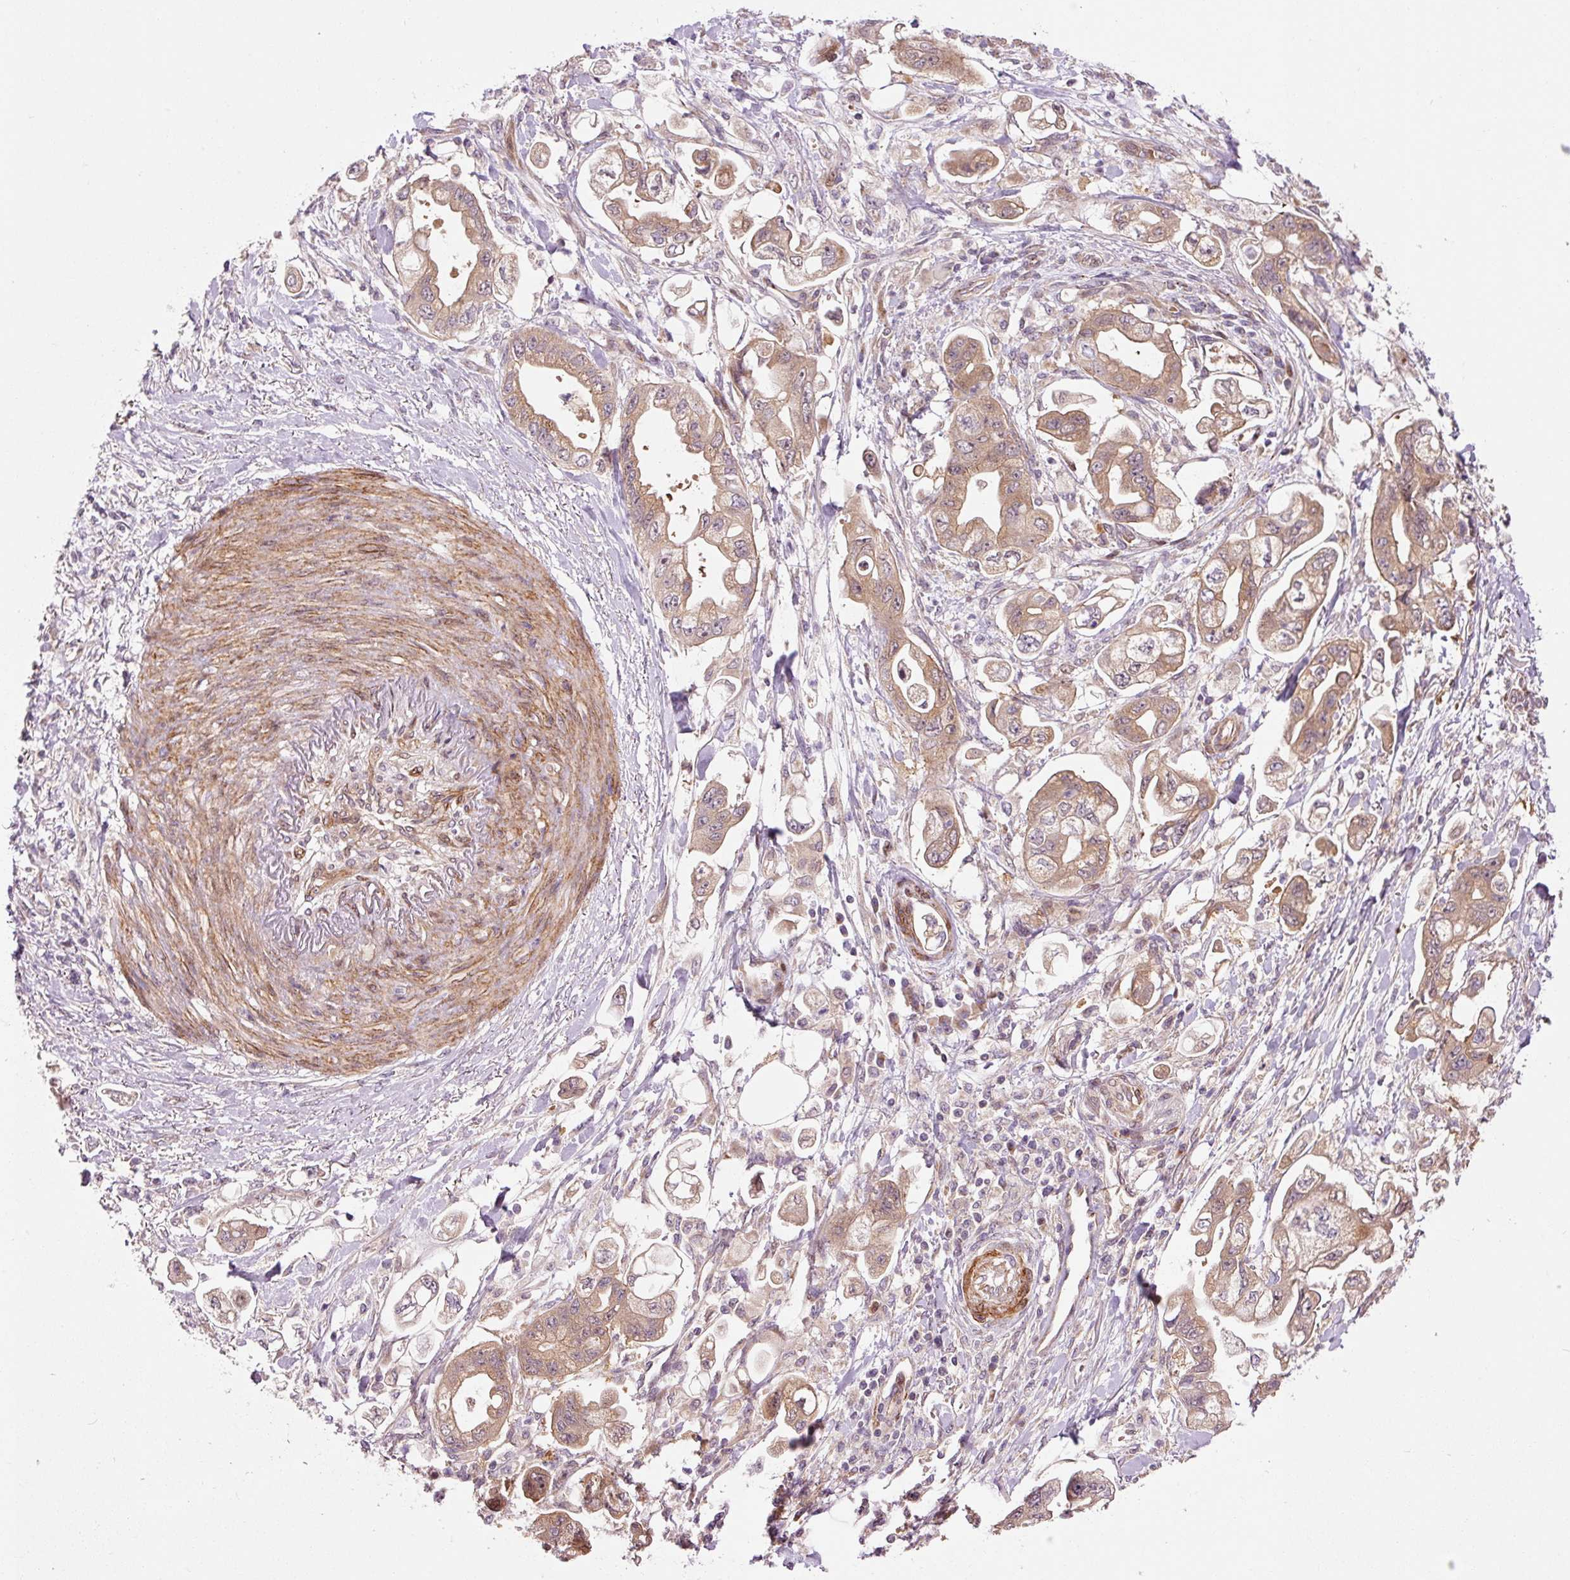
{"staining": {"intensity": "moderate", "quantity": ">75%", "location": "cytoplasmic/membranous"}, "tissue": "stomach cancer", "cell_type": "Tumor cells", "image_type": "cancer", "snomed": [{"axis": "morphology", "description": "Adenocarcinoma, NOS"}, {"axis": "topography", "description": "Stomach"}], "caption": "Moderate cytoplasmic/membranous positivity for a protein is identified in about >75% of tumor cells of stomach cancer using IHC.", "gene": "PPP1R14B", "patient": {"sex": "male", "age": 62}}